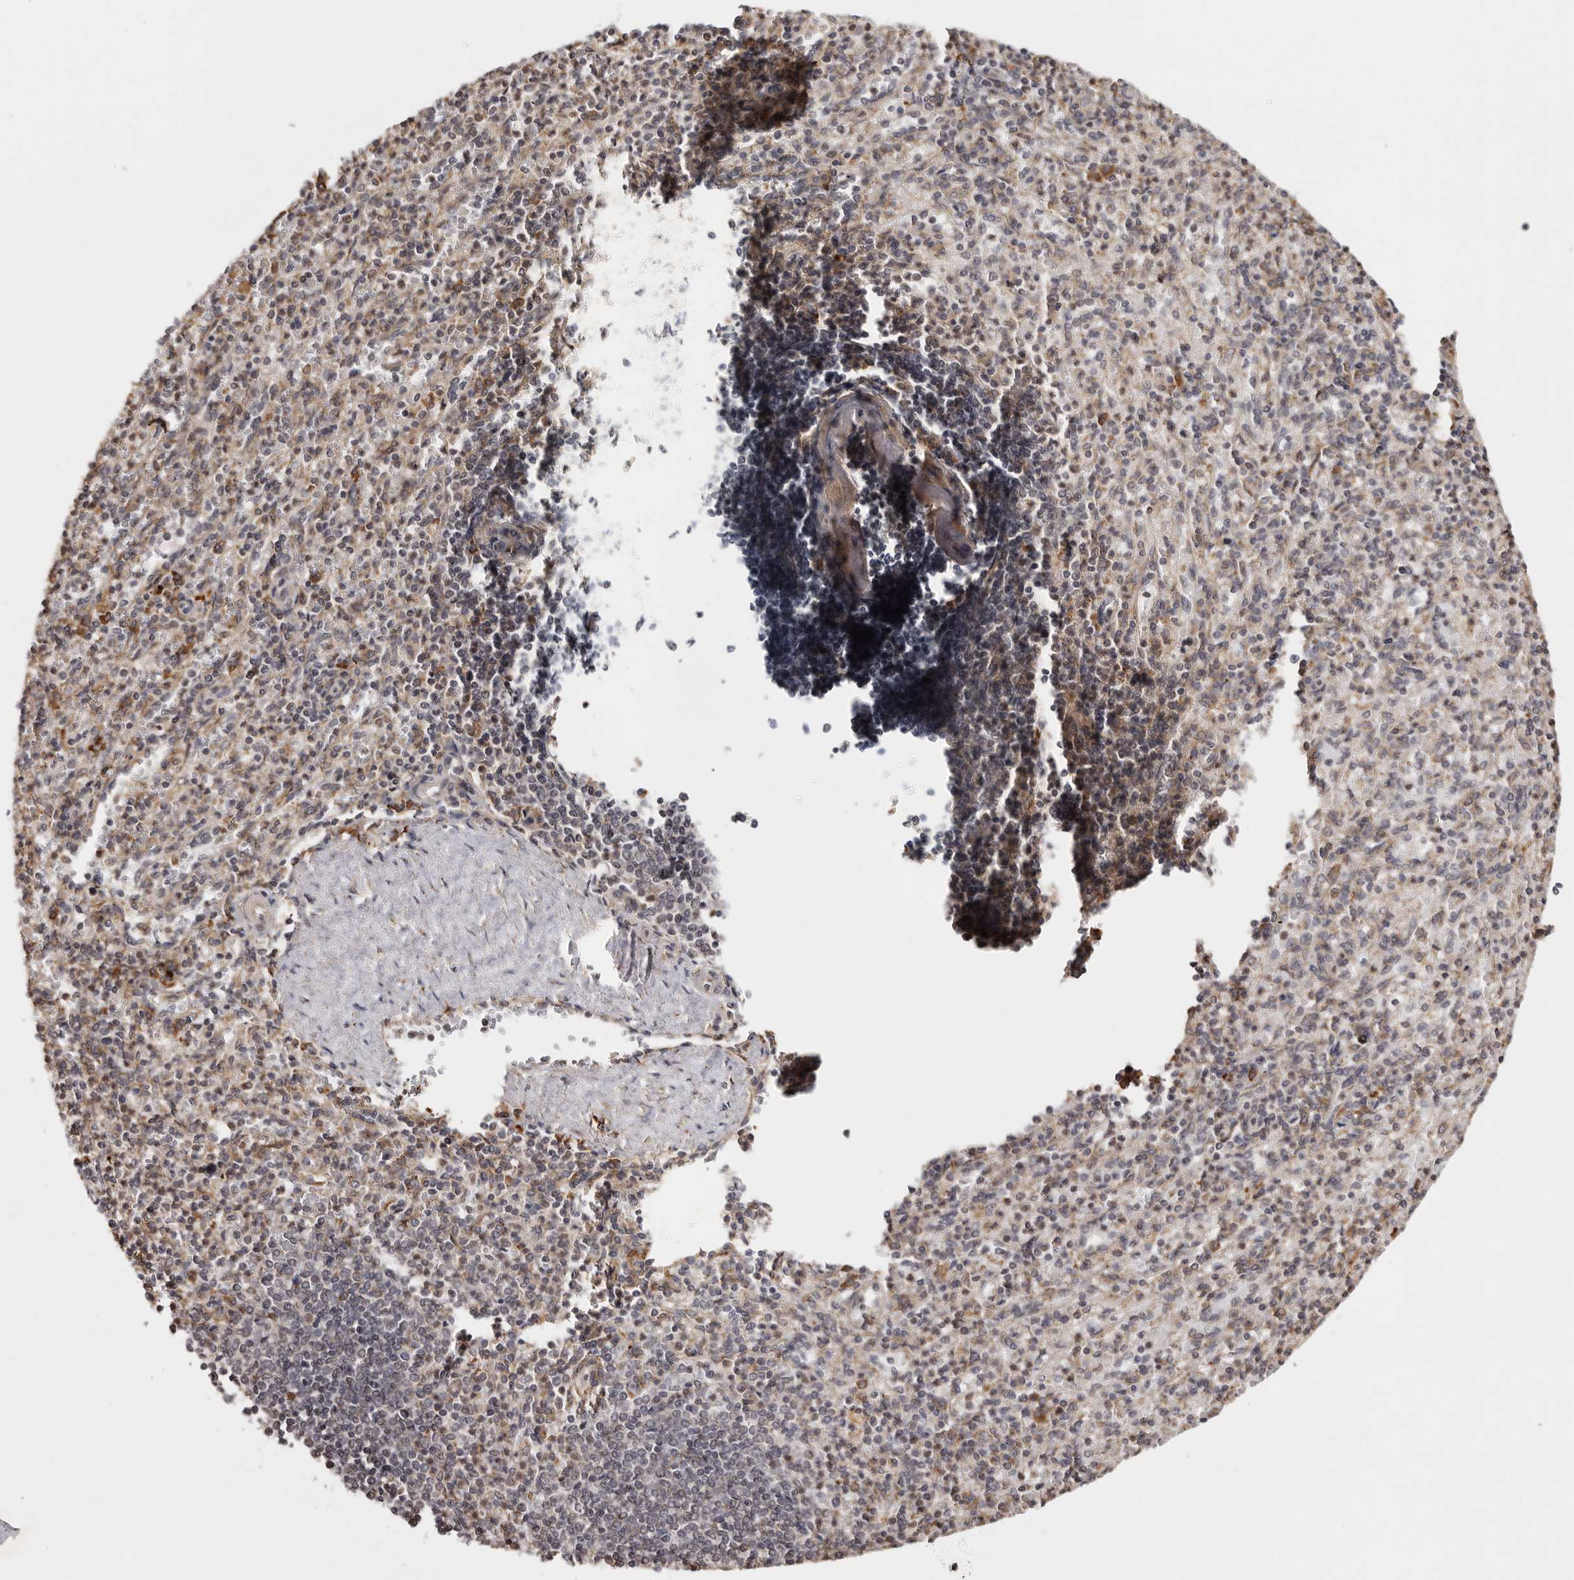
{"staining": {"intensity": "weak", "quantity": "25%-75%", "location": "cytoplasmic/membranous,nuclear"}, "tissue": "spleen", "cell_type": "Cells in red pulp", "image_type": "normal", "snomed": [{"axis": "morphology", "description": "Normal tissue, NOS"}, {"axis": "topography", "description": "Spleen"}], "caption": "The immunohistochemical stain shows weak cytoplasmic/membranous,nuclear expression in cells in red pulp of benign spleen. Nuclei are stained in blue.", "gene": "ZNF83", "patient": {"sex": "female", "age": 74}}